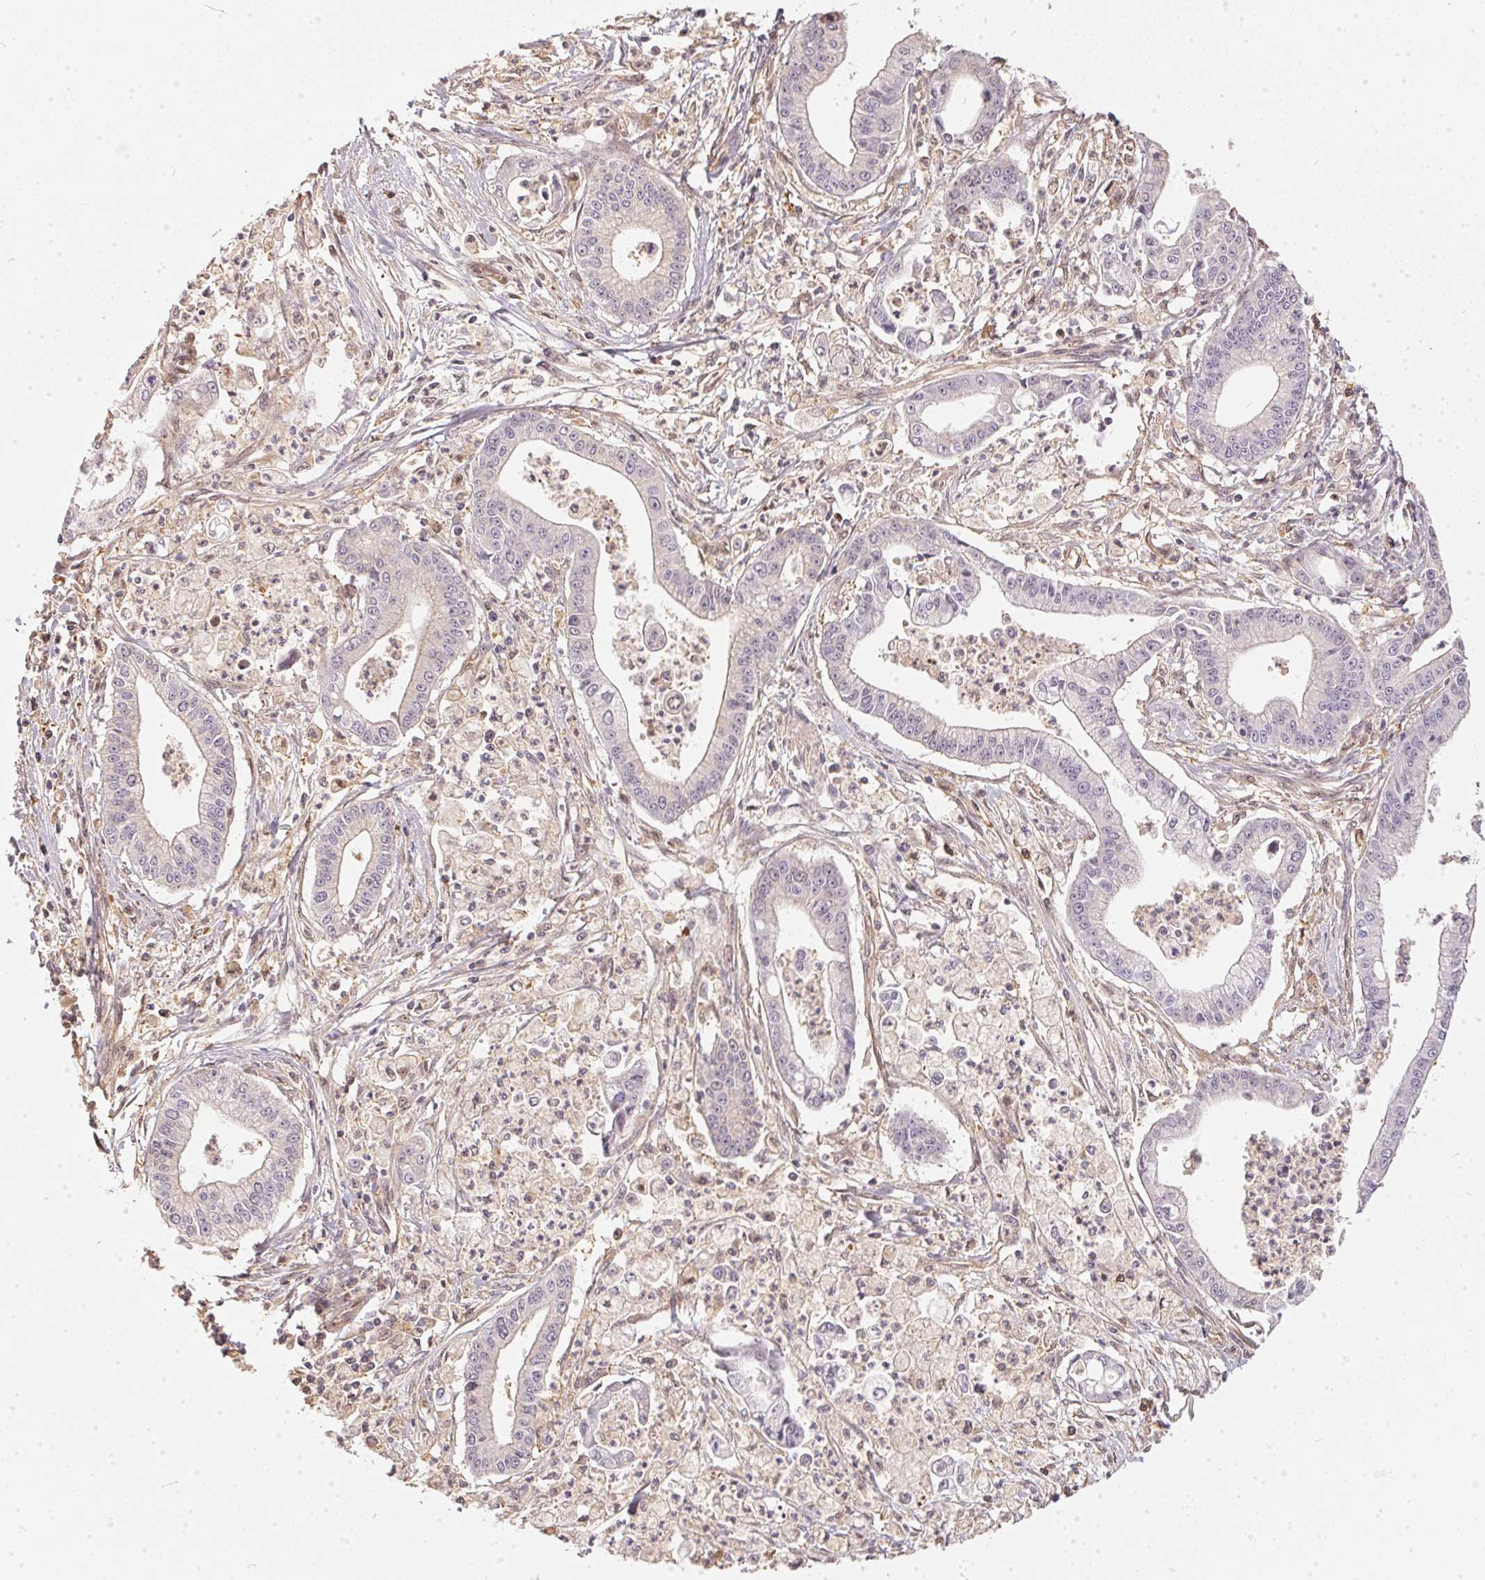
{"staining": {"intensity": "negative", "quantity": "none", "location": "none"}, "tissue": "pancreatic cancer", "cell_type": "Tumor cells", "image_type": "cancer", "snomed": [{"axis": "morphology", "description": "Adenocarcinoma, NOS"}, {"axis": "topography", "description": "Pancreas"}], "caption": "Pancreatic cancer (adenocarcinoma) stained for a protein using IHC shows no expression tumor cells.", "gene": "BLMH", "patient": {"sex": "female", "age": 65}}